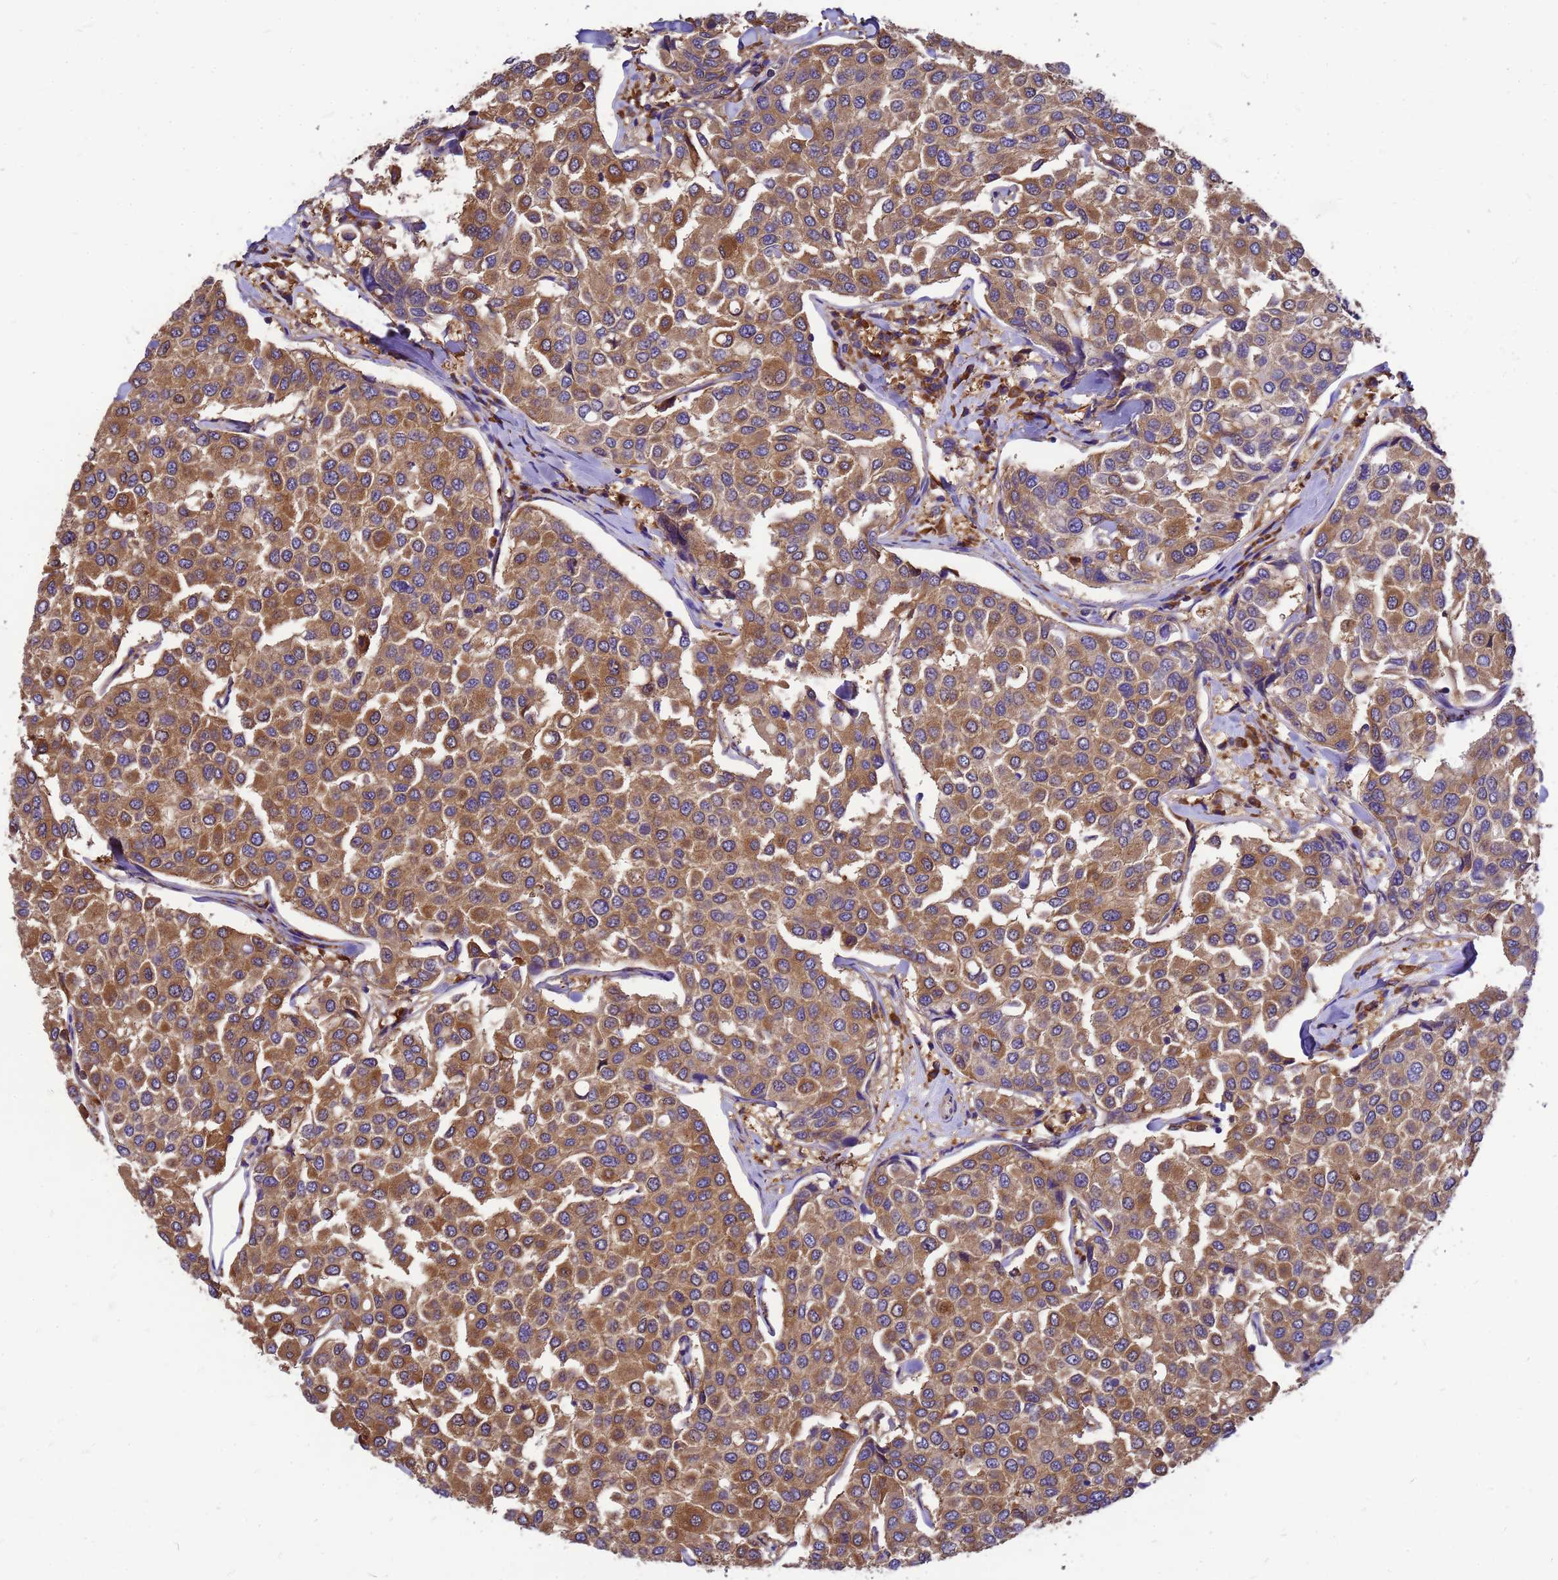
{"staining": {"intensity": "moderate", "quantity": ">75%", "location": "cytoplasmic/membranous"}, "tissue": "breast cancer", "cell_type": "Tumor cells", "image_type": "cancer", "snomed": [{"axis": "morphology", "description": "Duct carcinoma"}, {"axis": "topography", "description": "Breast"}], "caption": "Protein expression analysis of human breast intraductal carcinoma reveals moderate cytoplasmic/membranous staining in approximately >75% of tumor cells. The staining was performed using DAB to visualize the protein expression in brown, while the nuclei were stained in blue with hematoxylin (Magnification: 20x).", "gene": "GID4", "patient": {"sex": "female", "age": 55}}